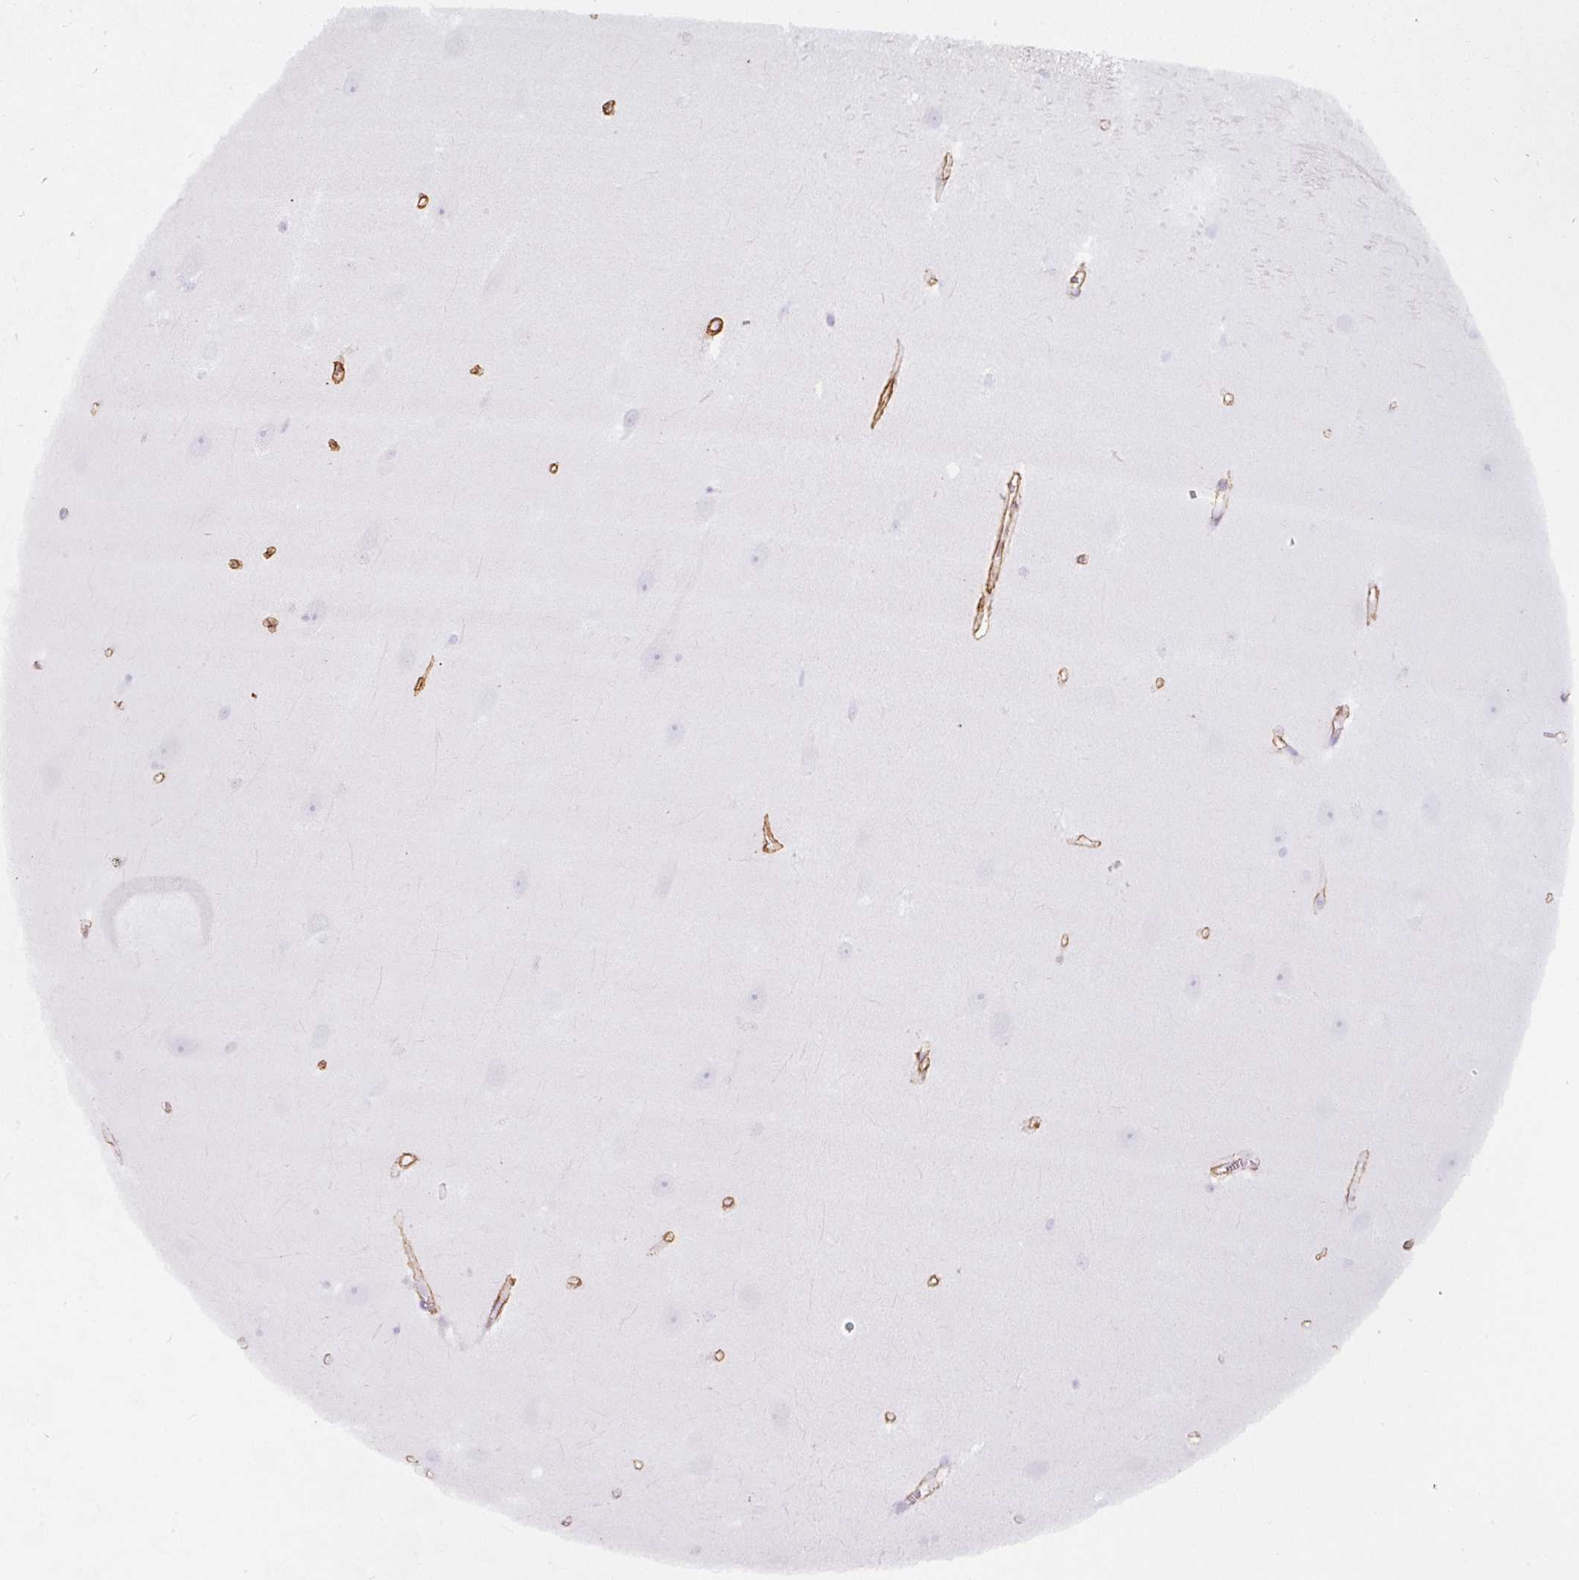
{"staining": {"intensity": "negative", "quantity": "none", "location": "none"}, "tissue": "hippocampus", "cell_type": "Glial cells", "image_type": "normal", "snomed": [{"axis": "morphology", "description": "Normal tissue, NOS"}, {"axis": "topography", "description": "Hippocampus"}], "caption": "High power microscopy image of an IHC image of normal hippocampus, revealing no significant positivity in glial cells. (Immunohistochemistry (ihc), brightfield microscopy, high magnification).", "gene": "LOXL4", "patient": {"sex": "female", "age": 64}}